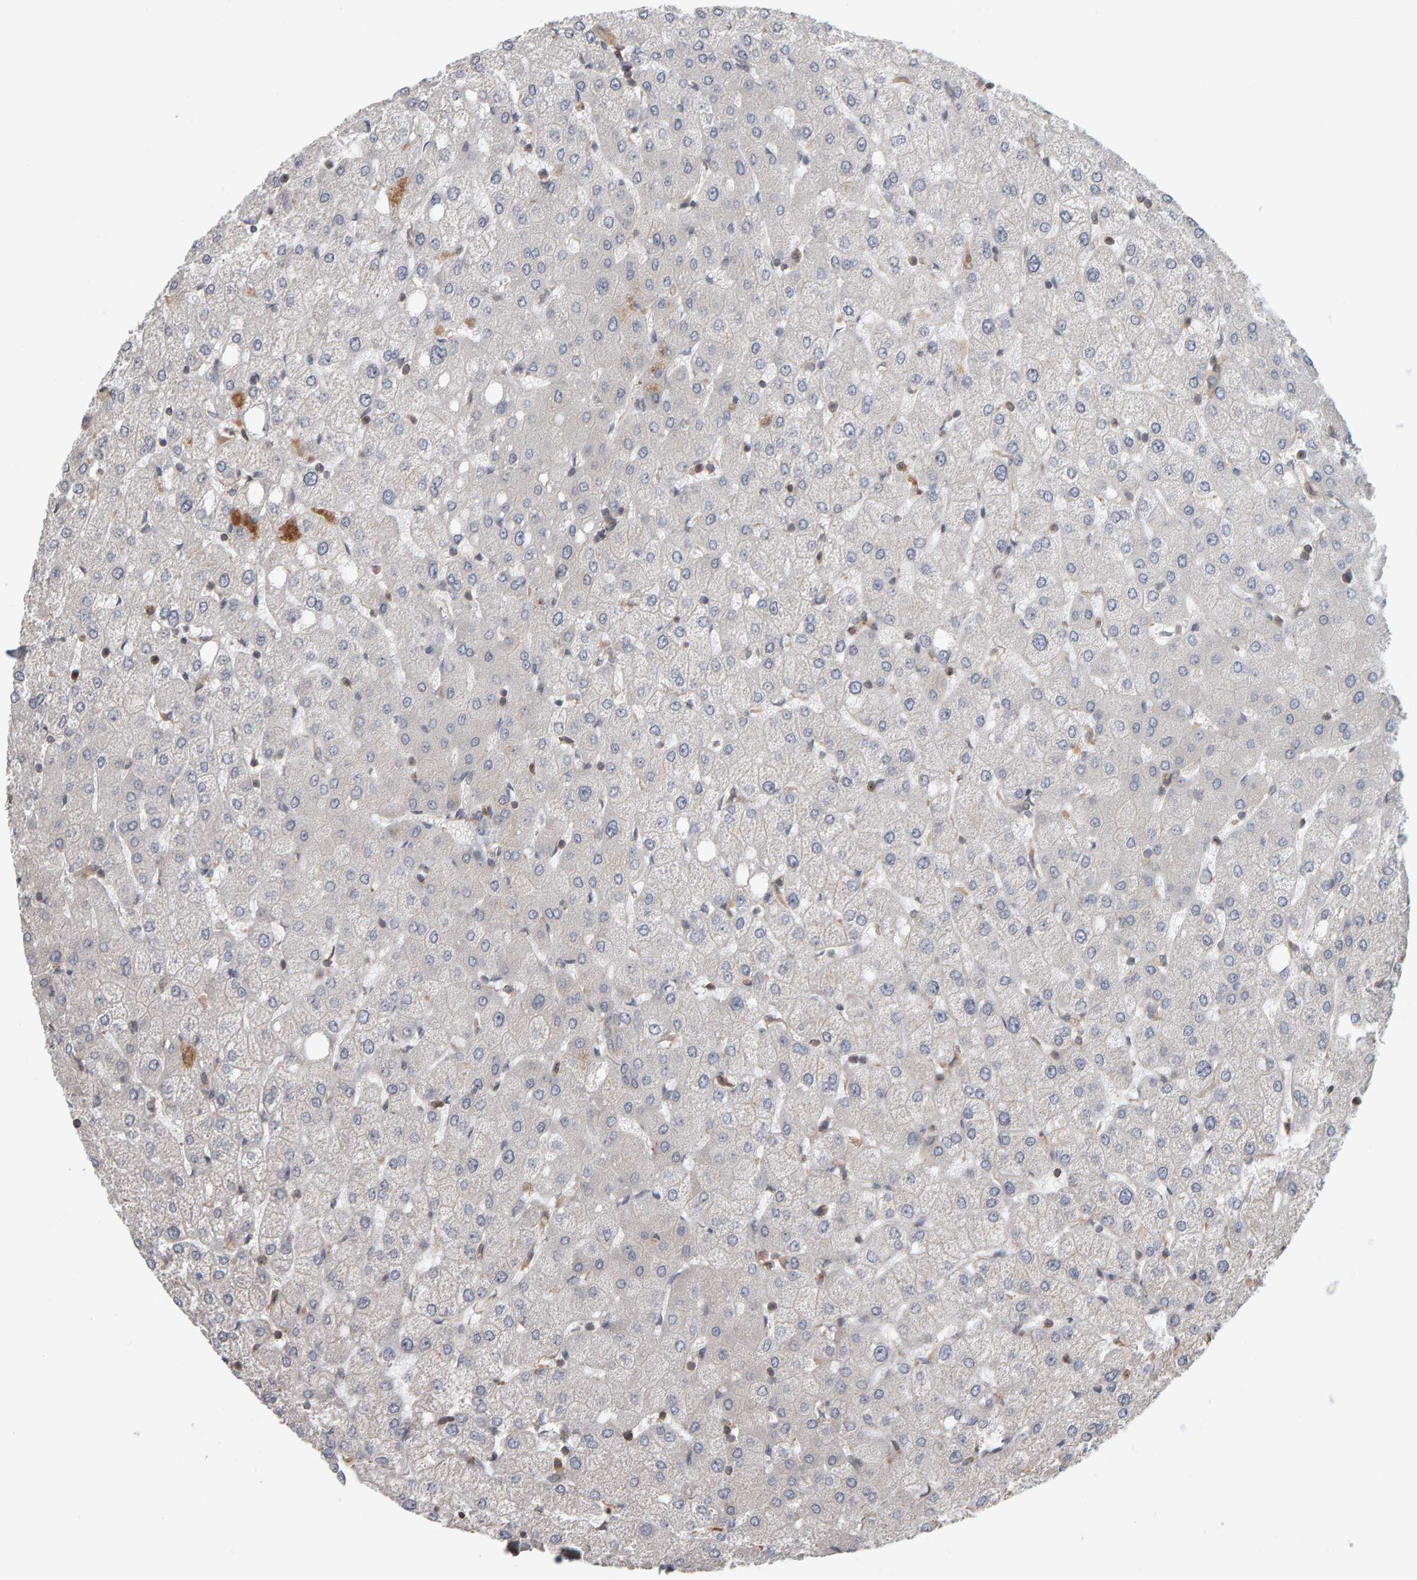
{"staining": {"intensity": "weak", "quantity": "25%-75%", "location": "cytoplasmic/membranous"}, "tissue": "liver", "cell_type": "Cholangiocytes", "image_type": "normal", "snomed": [{"axis": "morphology", "description": "Normal tissue, NOS"}, {"axis": "topography", "description": "Liver"}], "caption": "Brown immunohistochemical staining in normal human liver displays weak cytoplasmic/membranous positivity in about 25%-75% of cholangiocytes.", "gene": "C9orf72", "patient": {"sex": "female", "age": 54}}